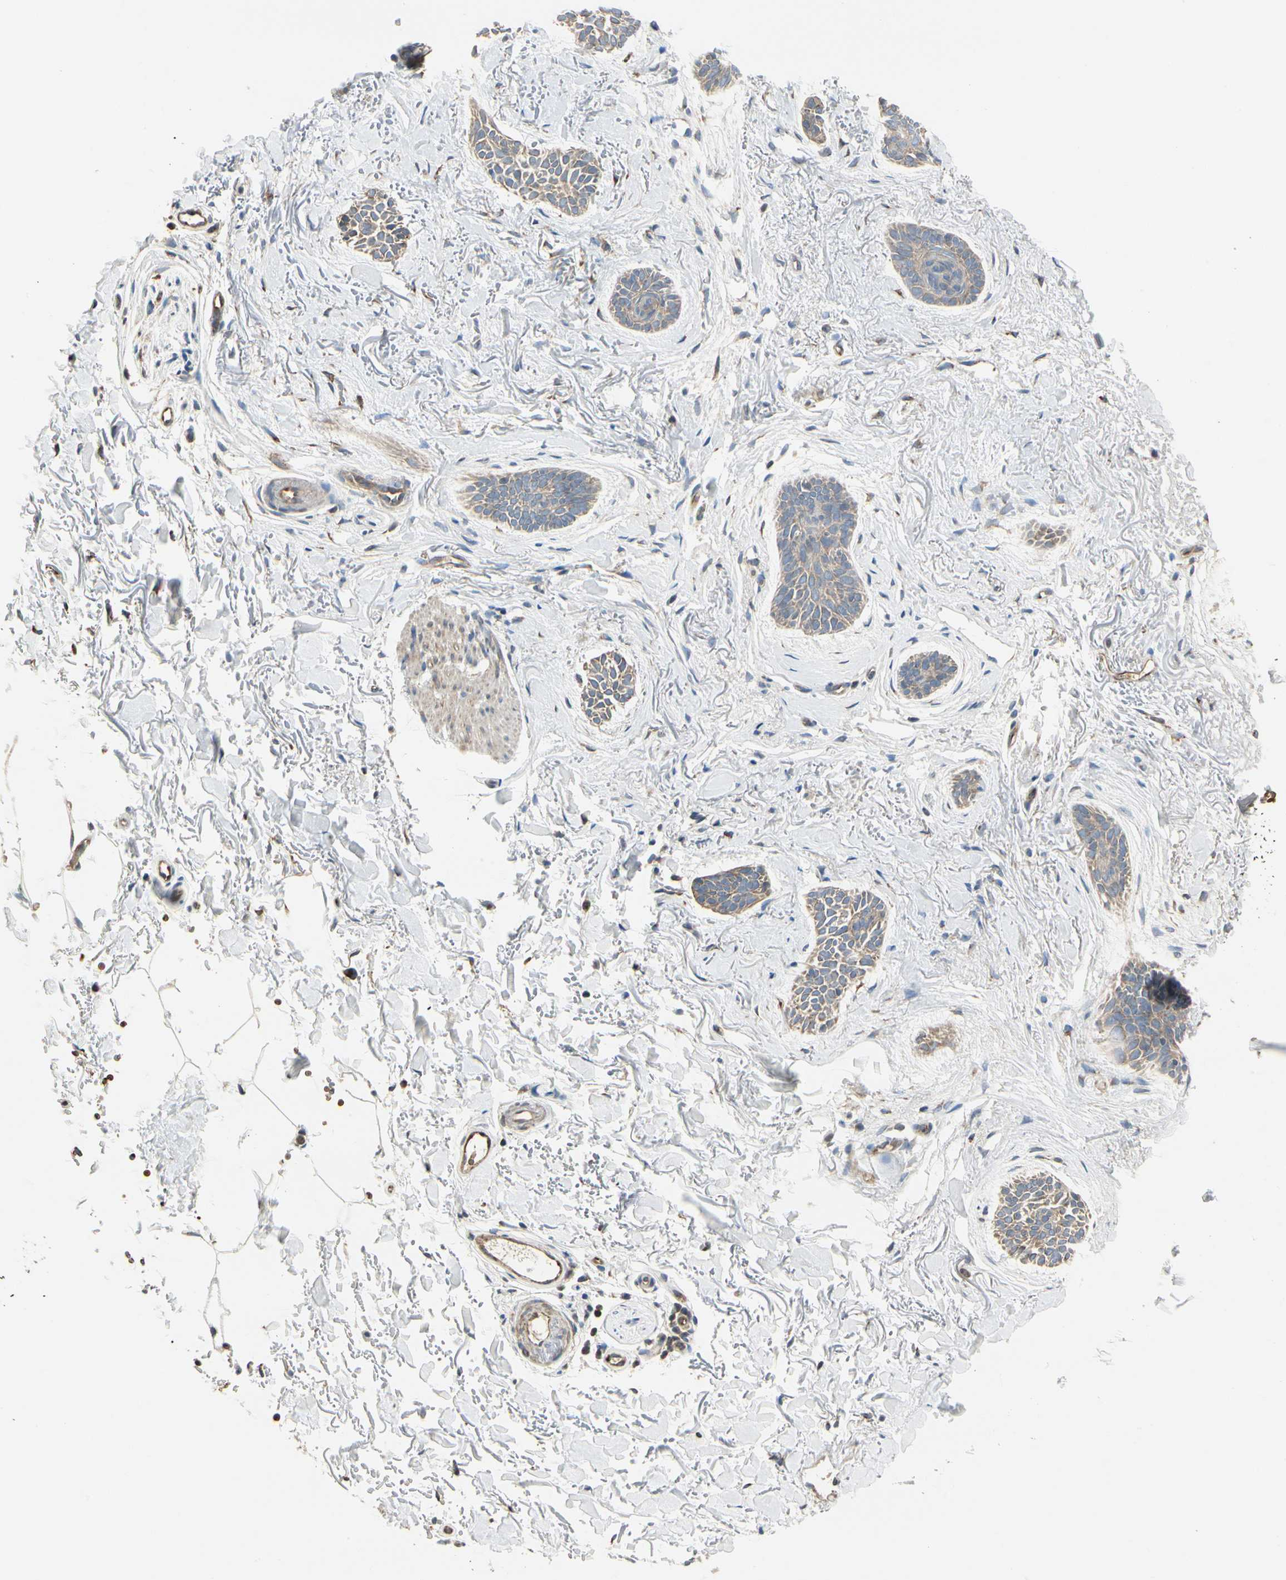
{"staining": {"intensity": "weak", "quantity": ">75%", "location": "cytoplasmic/membranous"}, "tissue": "skin cancer", "cell_type": "Tumor cells", "image_type": "cancer", "snomed": [{"axis": "morphology", "description": "Basal cell carcinoma"}, {"axis": "topography", "description": "Skin"}], "caption": "The photomicrograph demonstrates immunohistochemical staining of skin basal cell carcinoma. There is weak cytoplasmic/membranous staining is present in about >75% of tumor cells. Nuclei are stained in blue.", "gene": "NUCB2", "patient": {"sex": "female", "age": 84}}